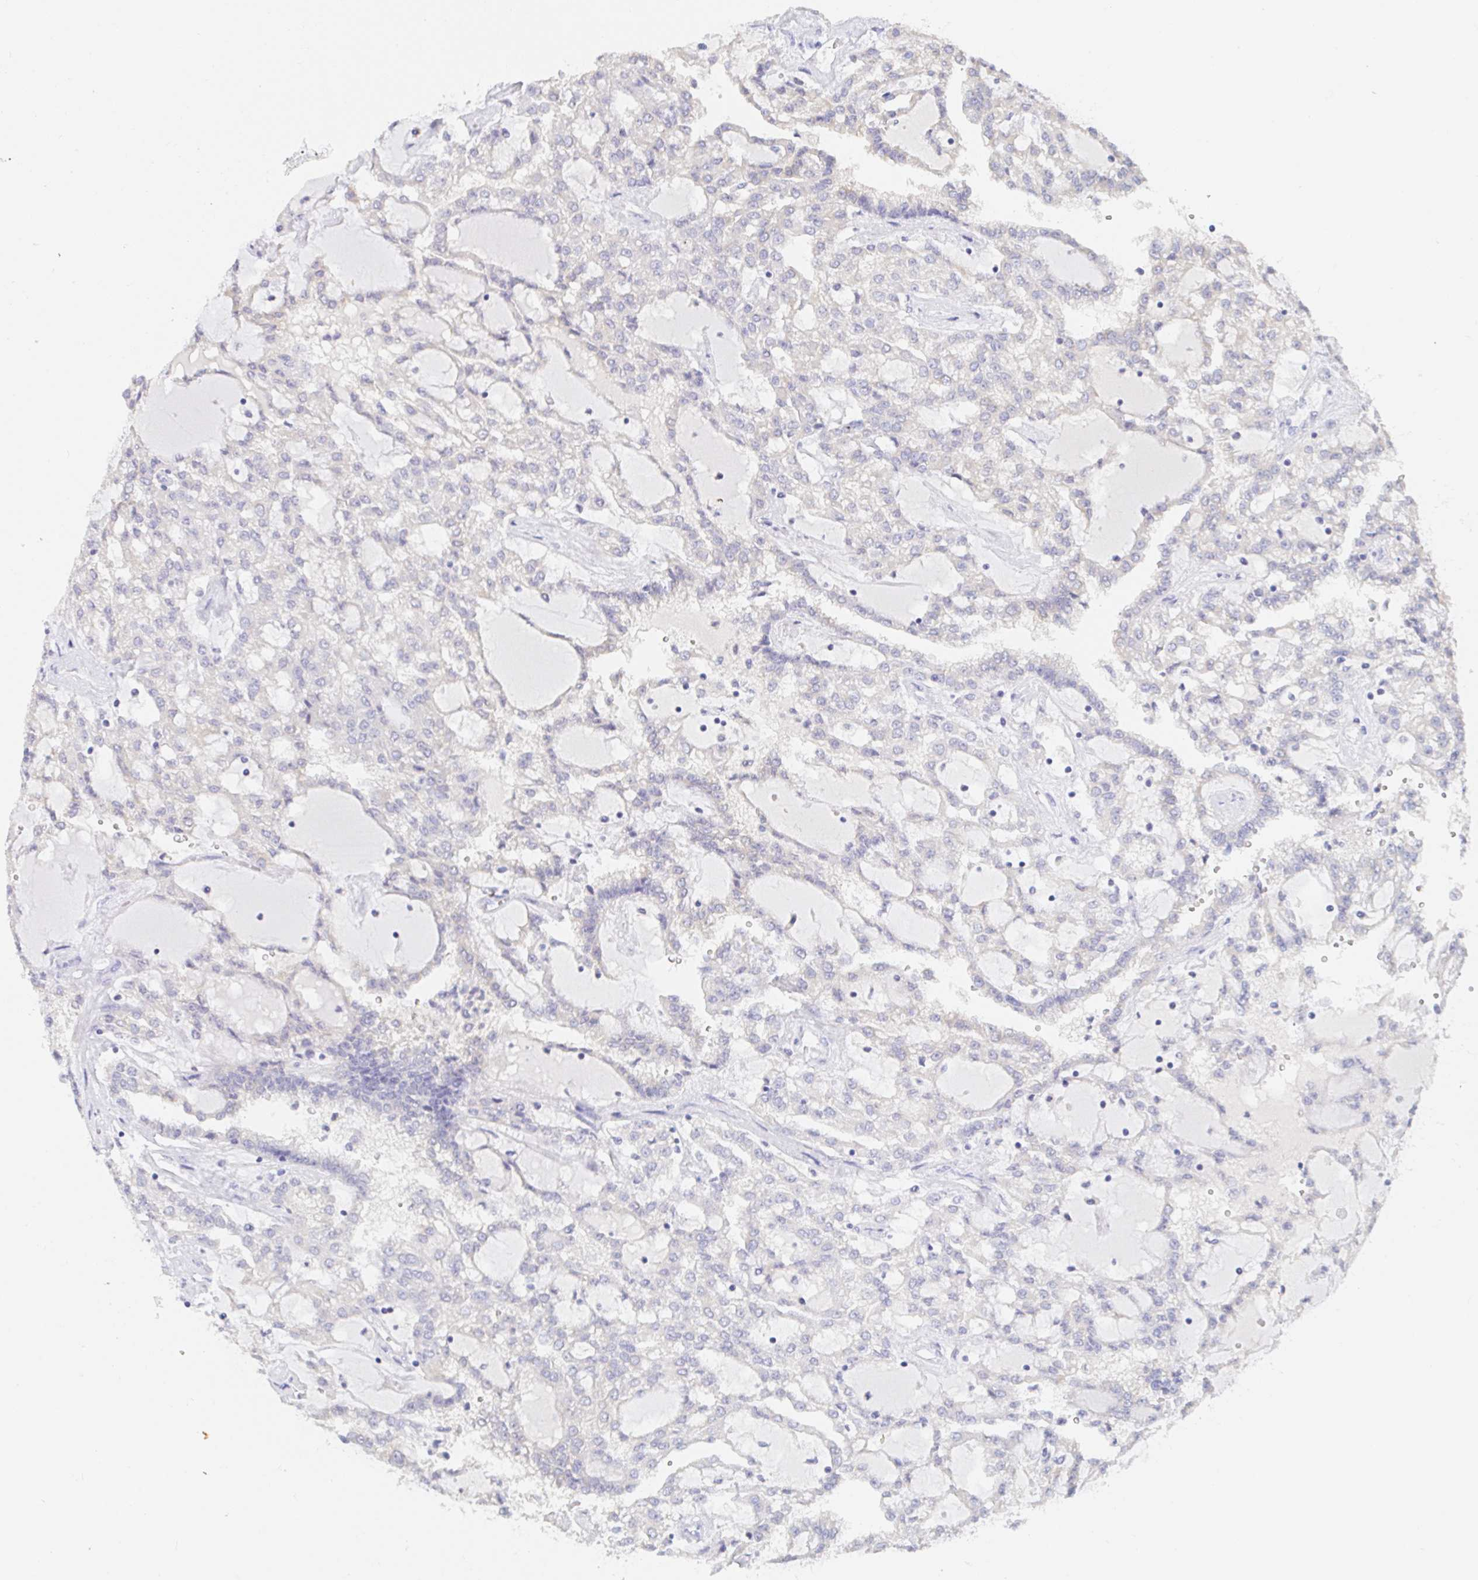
{"staining": {"intensity": "negative", "quantity": "none", "location": "none"}, "tissue": "renal cancer", "cell_type": "Tumor cells", "image_type": "cancer", "snomed": [{"axis": "morphology", "description": "Adenocarcinoma, NOS"}, {"axis": "topography", "description": "Kidney"}], "caption": "DAB (3,3'-diaminobenzidine) immunohistochemical staining of renal adenocarcinoma reveals no significant positivity in tumor cells.", "gene": "PDE6B", "patient": {"sex": "male", "age": 63}}